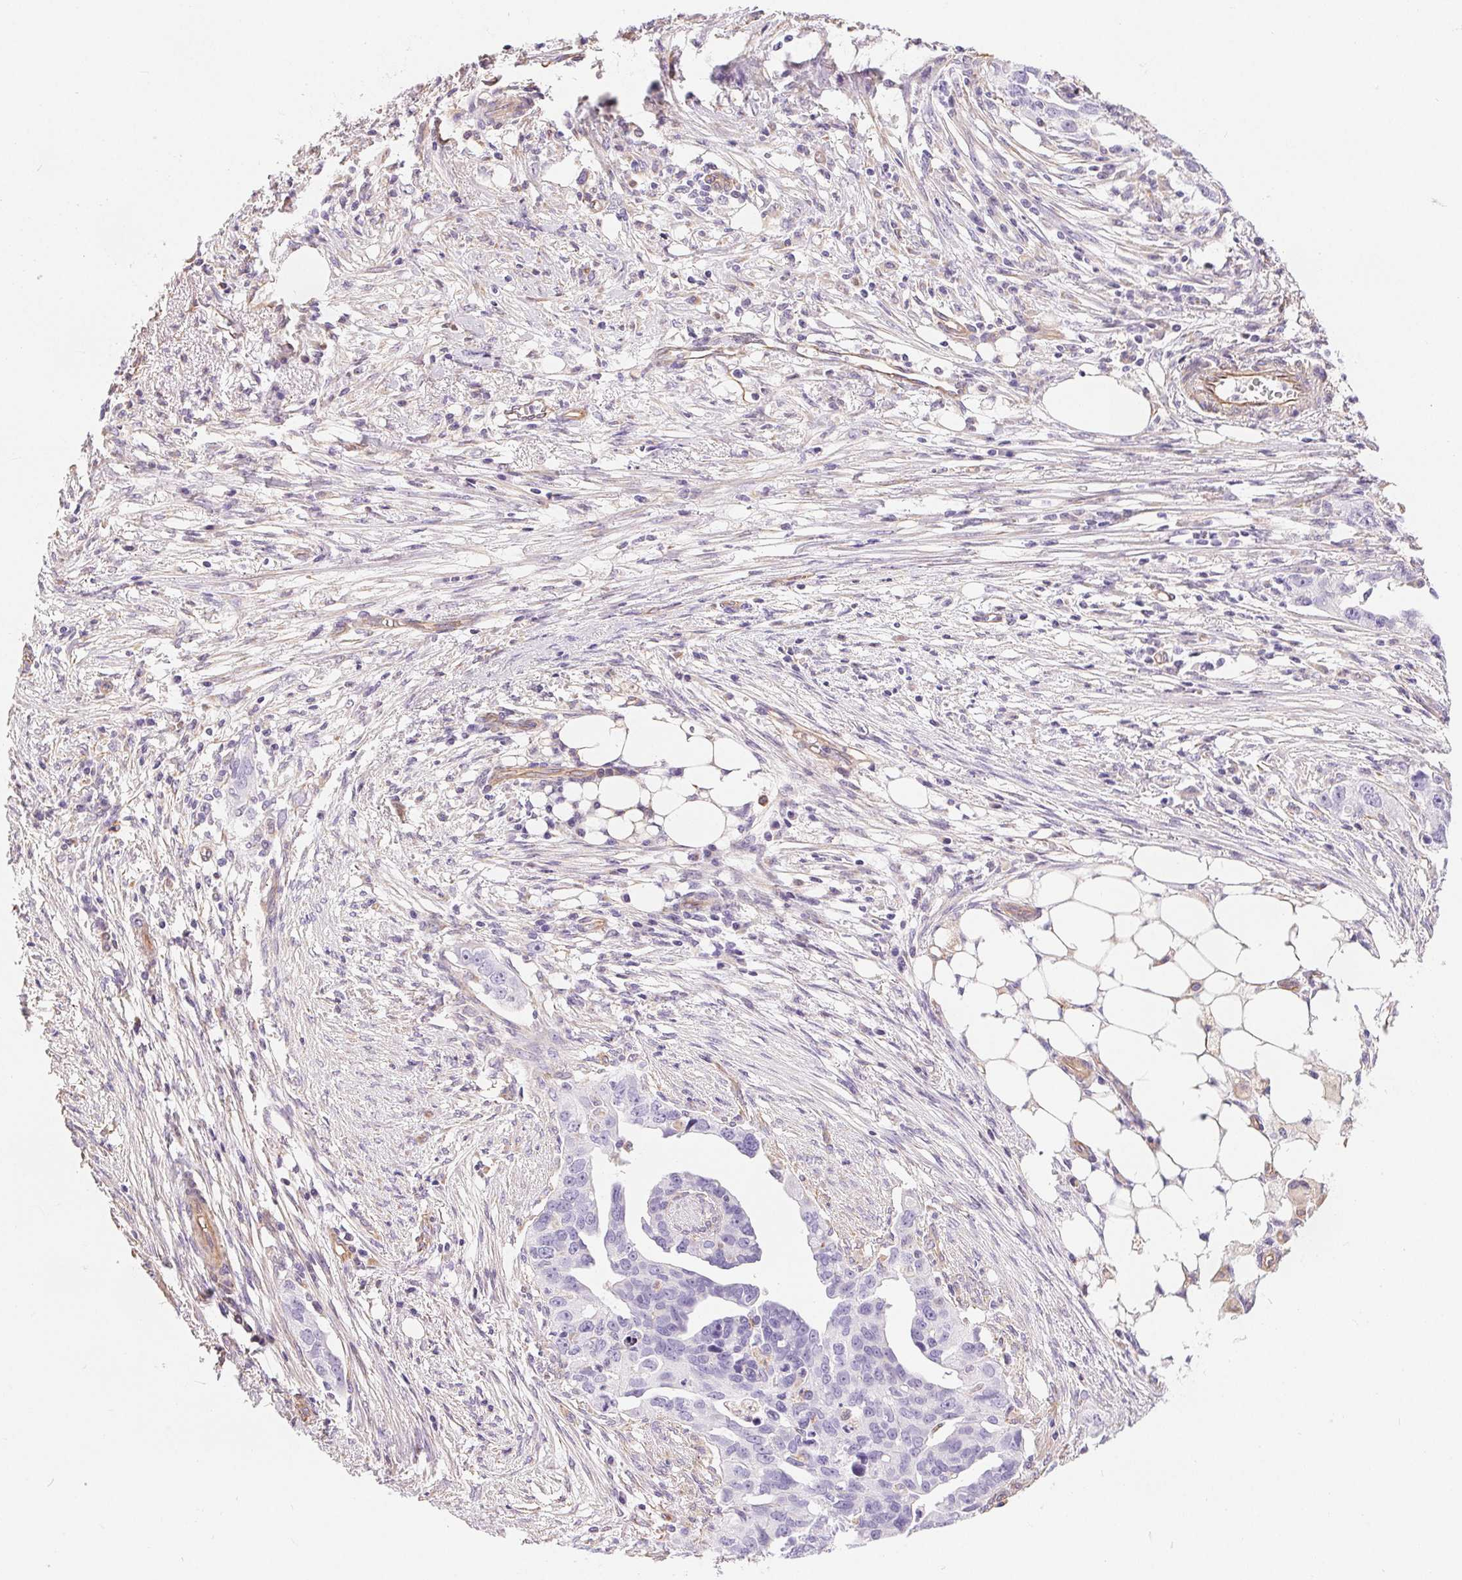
{"staining": {"intensity": "negative", "quantity": "none", "location": "none"}, "tissue": "ovarian cancer", "cell_type": "Tumor cells", "image_type": "cancer", "snomed": [{"axis": "morphology", "description": "Carcinoma, endometroid"}, {"axis": "morphology", "description": "Cystadenocarcinoma, serous, NOS"}, {"axis": "topography", "description": "Ovary"}], "caption": "Serous cystadenocarcinoma (ovarian) stained for a protein using immunohistochemistry displays no positivity tumor cells.", "gene": "GFAP", "patient": {"sex": "female", "age": 45}}